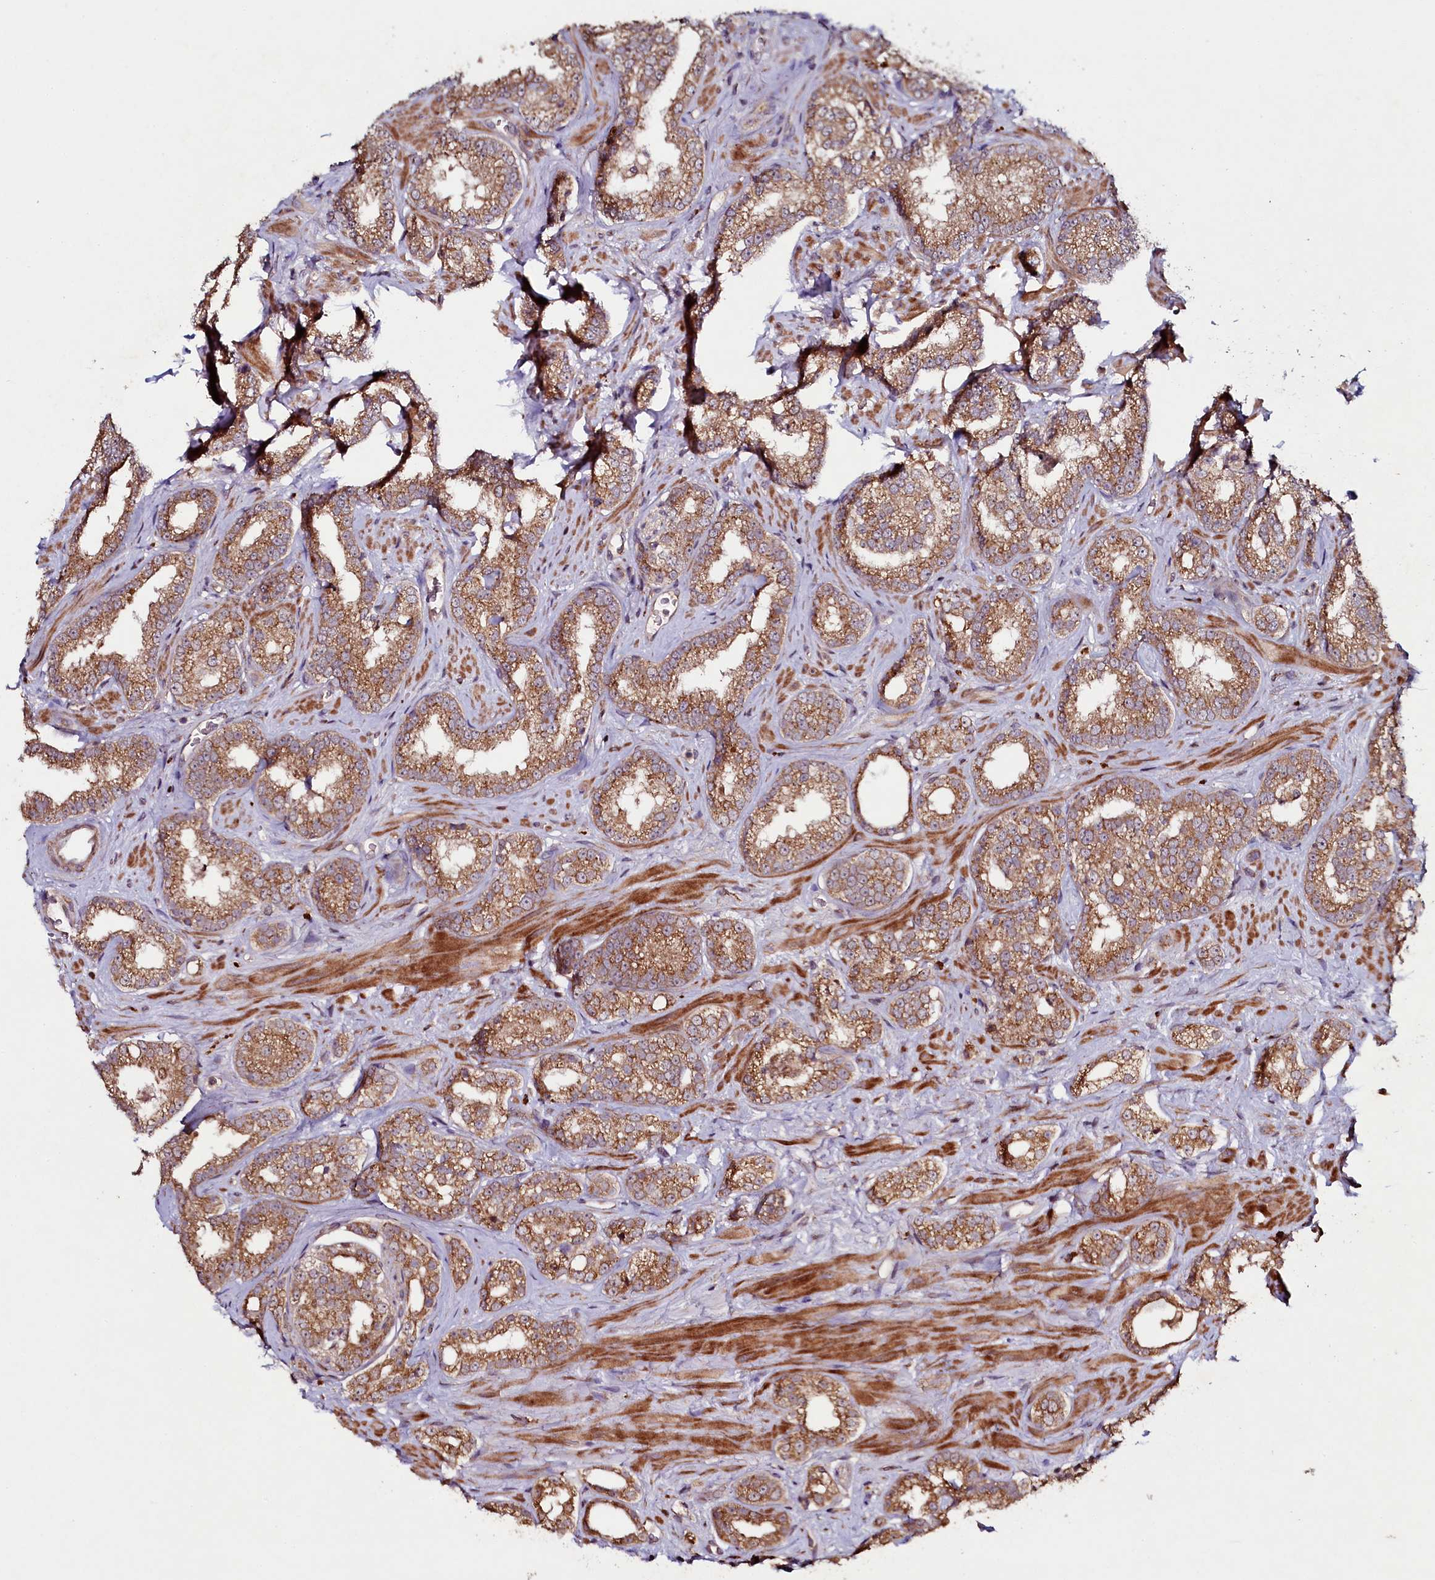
{"staining": {"intensity": "moderate", "quantity": ">75%", "location": "cytoplasmic/membranous"}, "tissue": "prostate cancer", "cell_type": "Tumor cells", "image_type": "cancer", "snomed": [{"axis": "morphology", "description": "Normal tissue, NOS"}, {"axis": "morphology", "description": "Adenocarcinoma, High grade"}, {"axis": "topography", "description": "Prostate"}], "caption": "DAB immunohistochemical staining of human adenocarcinoma (high-grade) (prostate) exhibits moderate cytoplasmic/membranous protein expression in about >75% of tumor cells. The staining was performed using DAB, with brown indicating positive protein expression. Nuclei are stained blue with hematoxylin.", "gene": "SEC24C", "patient": {"sex": "male", "age": 83}}